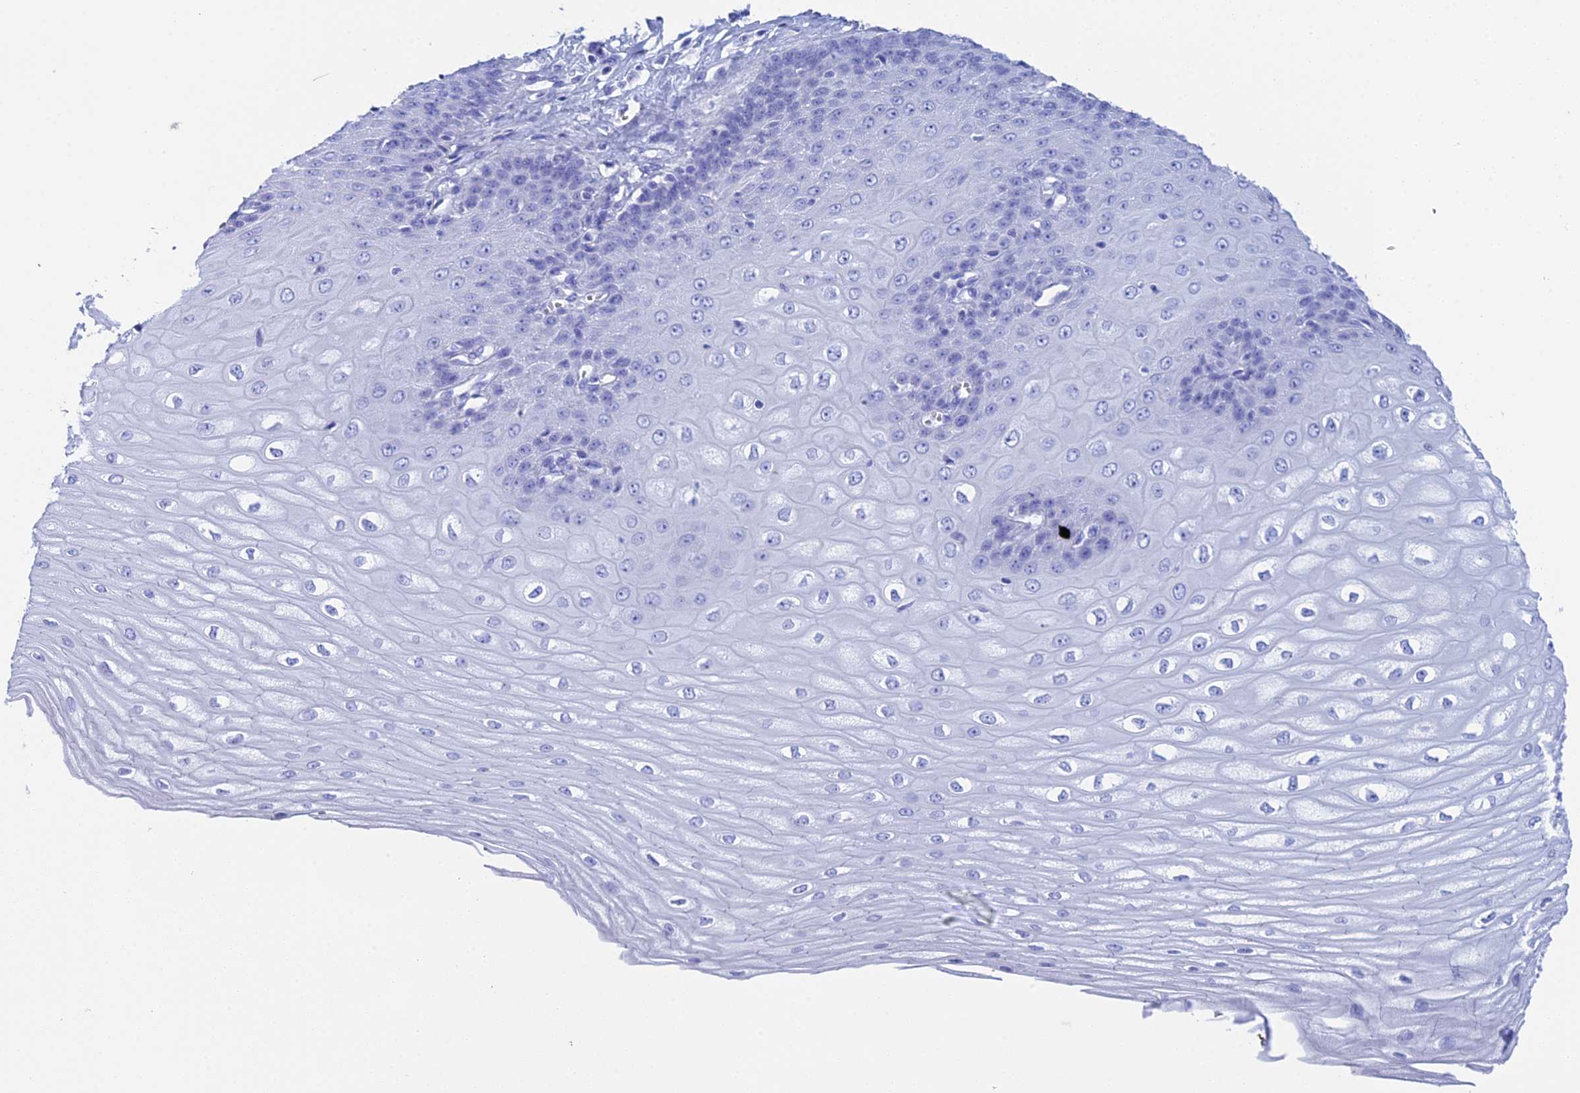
{"staining": {"intensity": "negative", "quantity": "none", "location": "none"}, "tissue": "esophagus", "cell_type": "Squamous epithelial cells", "image_type": "normal", "snomed": [{"axis": "morphology", "description": "Normal tissue, NOS"}, {"axis": "topography", "description": "Esophagus"}], "caption": "Squamous epithelial cells are negative for protein expression in benign human esophagus. (DAB (3,3'-diaminobenzidine) immunohistochemistry with hematoxylin counter stain).", "gene": "TEX101", "patient": {"sex": "male", "age": 60}}